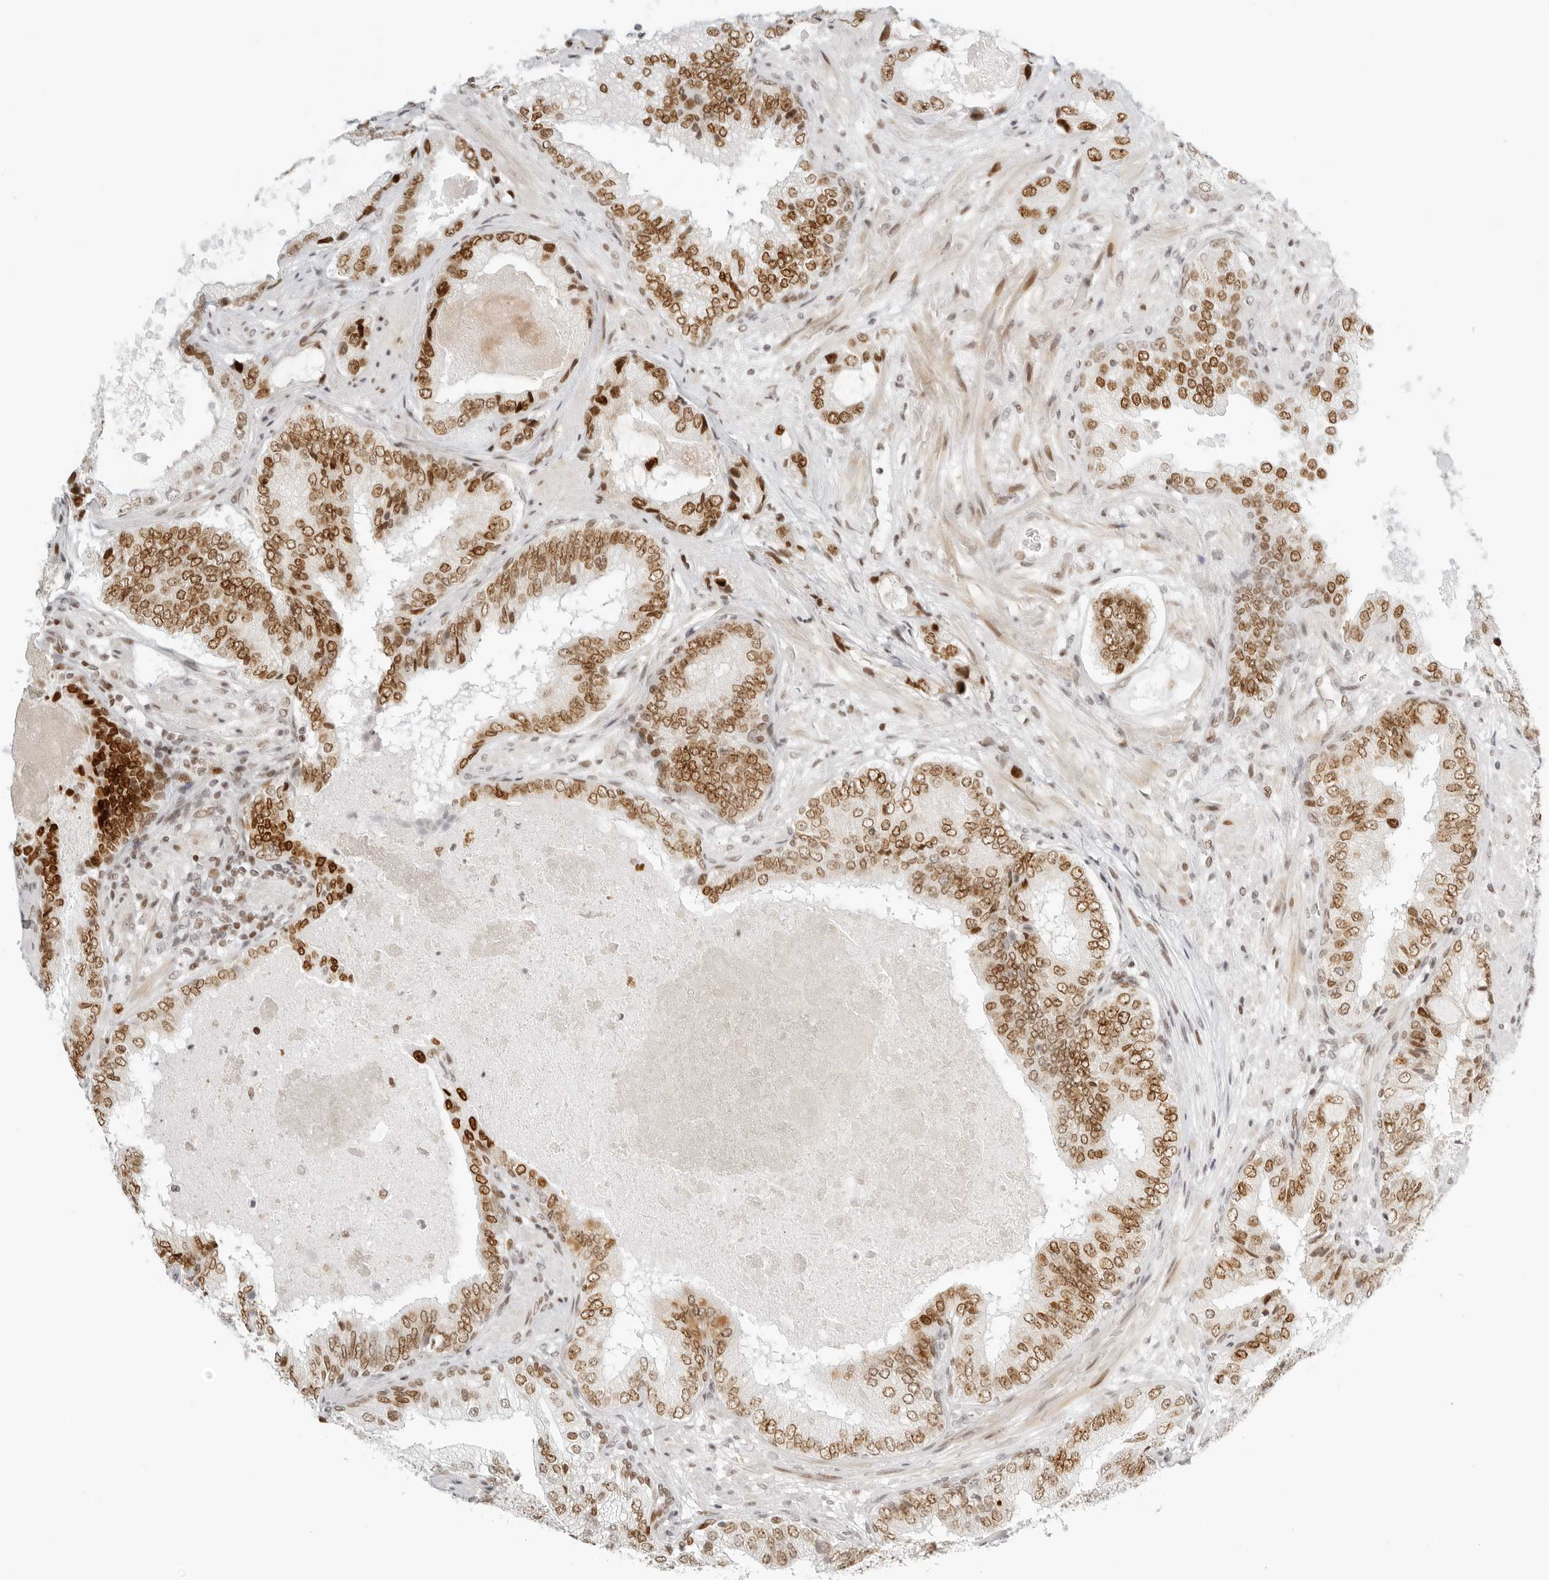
{"staining": {"intensity": "strong", "quantity": ">75%", "location": "nuclear"}, "tissue": "prostate cancer", "cell_type": "Tumor cells", "image_type": "cancer", "snomed": [{"axis": "morphology", "description": "Normal tissue, NOS"}, {"axis": "morphology", "description": "Adenocarcinoma, High grade"}, {"axis": "topography", "description": "Prostate"}, {"axis": "topography", "description": "Peripheral nerve tissue"}], "caption": "IHC (DAB (3,3'-diaminobenzidine)) staining of human prostate cancer reveals strong nuclear protein expression in about >75% of tumor cells.", "gene": "RCC1", "patient": {"sex": "male", "age": 59}}